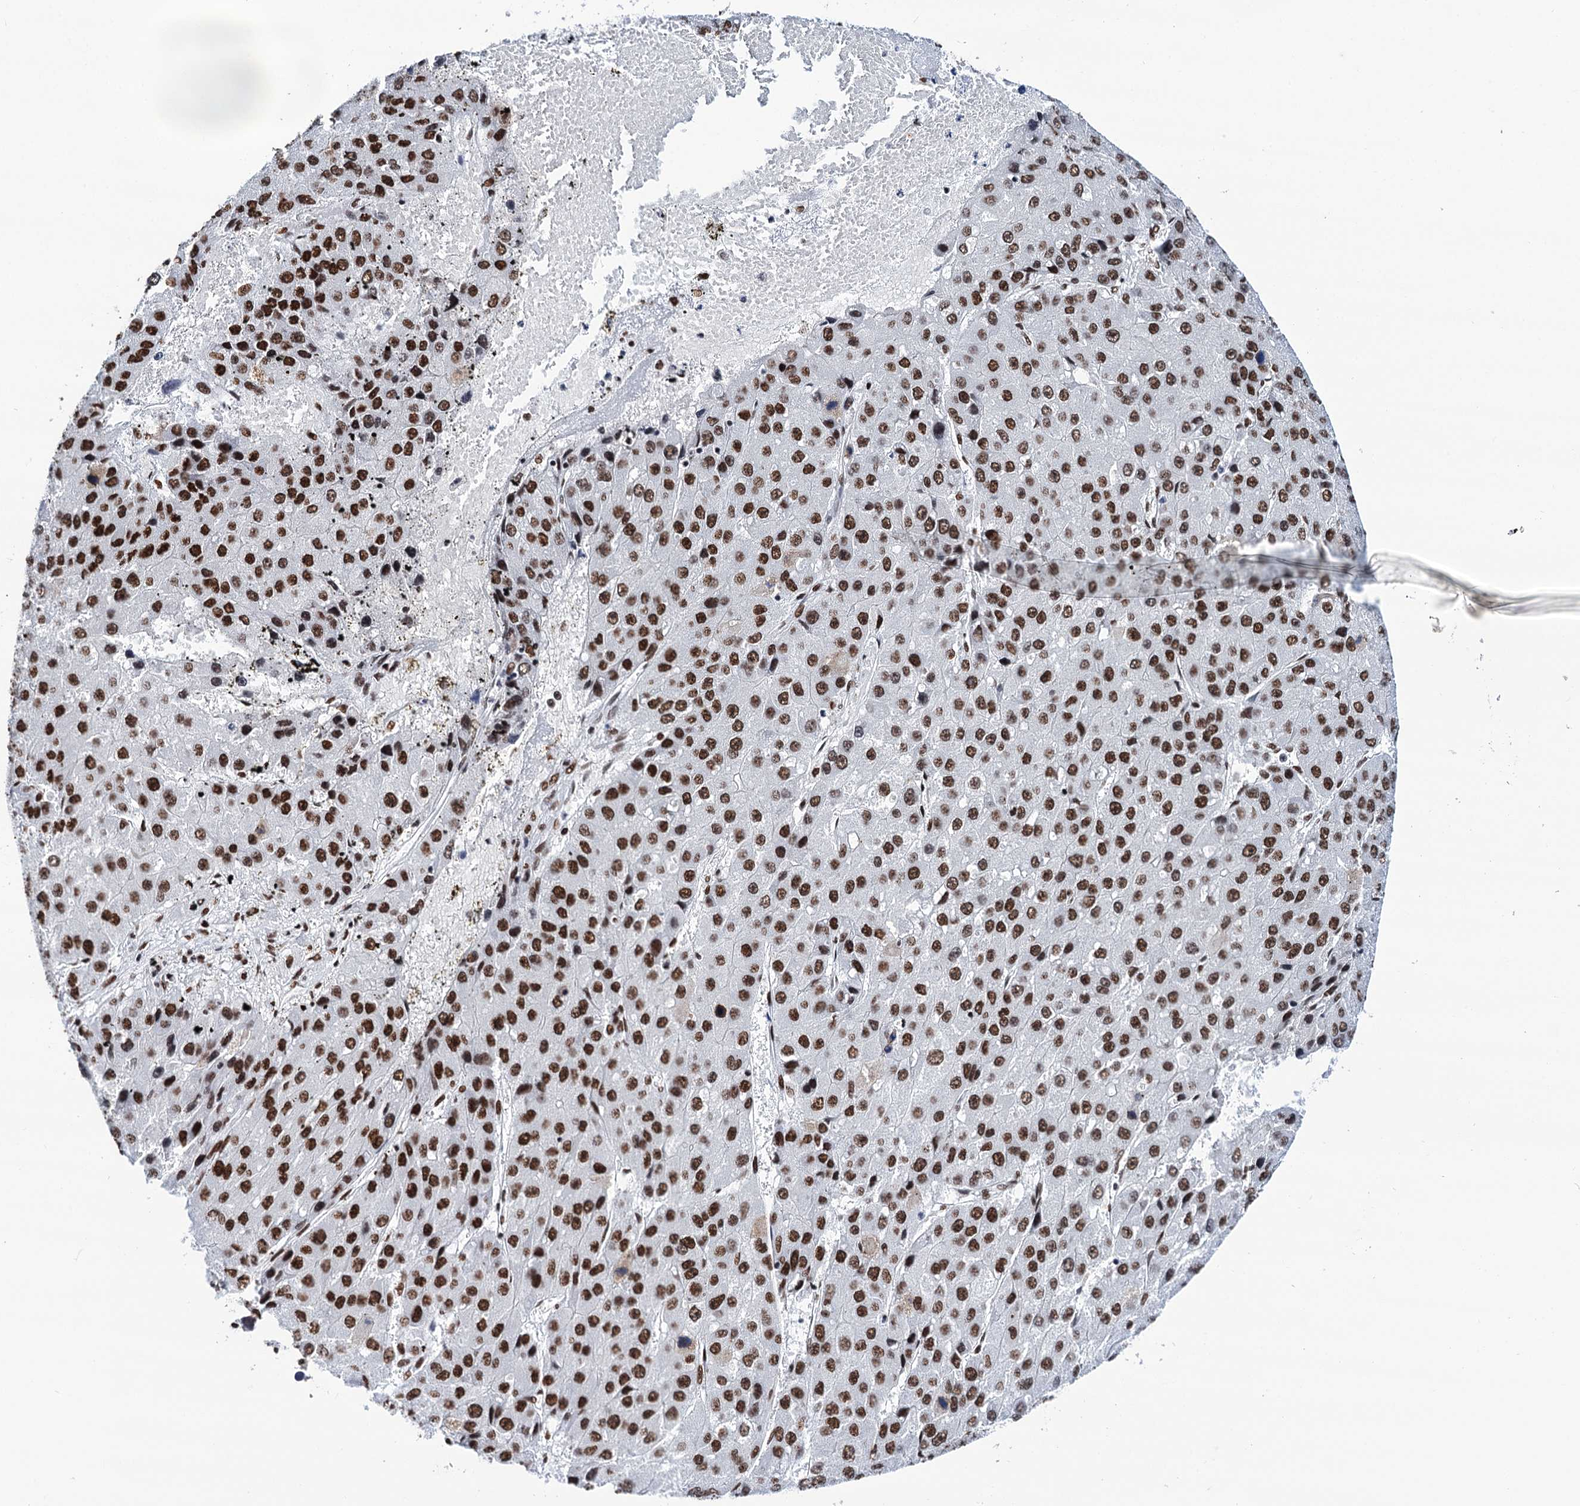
{"staining": {"intensity": "strong", "quantity": ">75%", "location": "nuclear"}, "tissue": "liver cancer", "cell_type": "Tumor cells", "image_type": "cancer", "snomed": [{"axis": "morphology", "description": "Carcinoma, Hepatocellular, NOS"}, {"axis": "topography", "description": "Liver"}], "caption": "High-magnification brightfield microscopy of liver cancer (hepatocellular carcinoma) stained with DAB (3,3'-diaminobenzidine) (brown) and counterstained with hematoxylin (blue). tumor cells exhibit strong nuclear expression is seen in about>75% of cells.", "gene": "MATR3", "patient": {"sex": "female", "age": 73}}